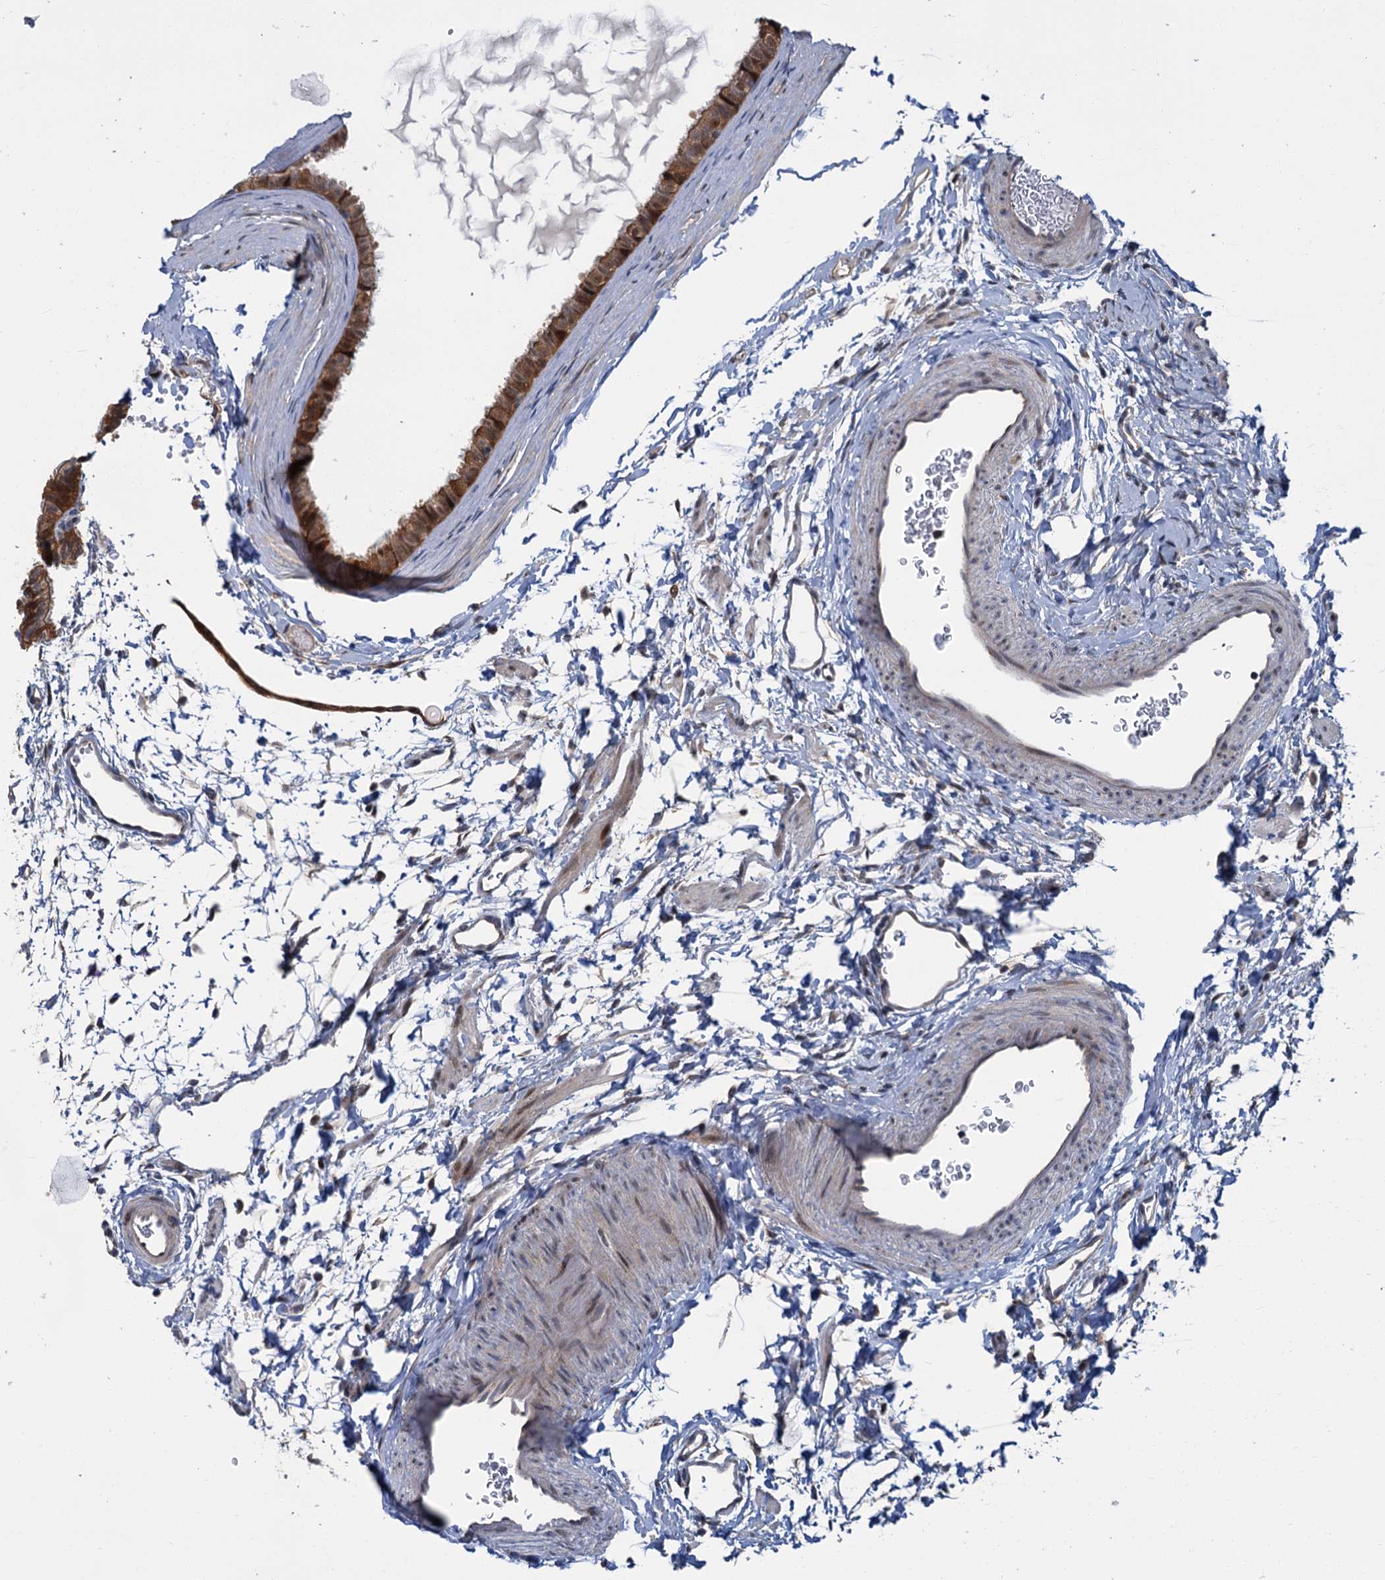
{"staining": {"intensity": "strong", "quantity": ">75%", "location": "cytoplasmic/membranous"}, "tissue": "fallopian tube", "cell_type": "Glandular cells", "image_type": "normal", "snomed": [{"axis": "morphology", "description": "Normal tissue, NOS"}, {"axis": "topography", "description": "Fallopian tube"}], "caption": "Immunohistochemistry (IHC) micrograph of benign fallopian tube stained for a protein (brown), which exhibits high levels of strong cytoplasmic/membranous positivity in approximately >75% of glandular cells.", "gene": "KANSL2", "patient": {"sex": "female", "age": 35}}